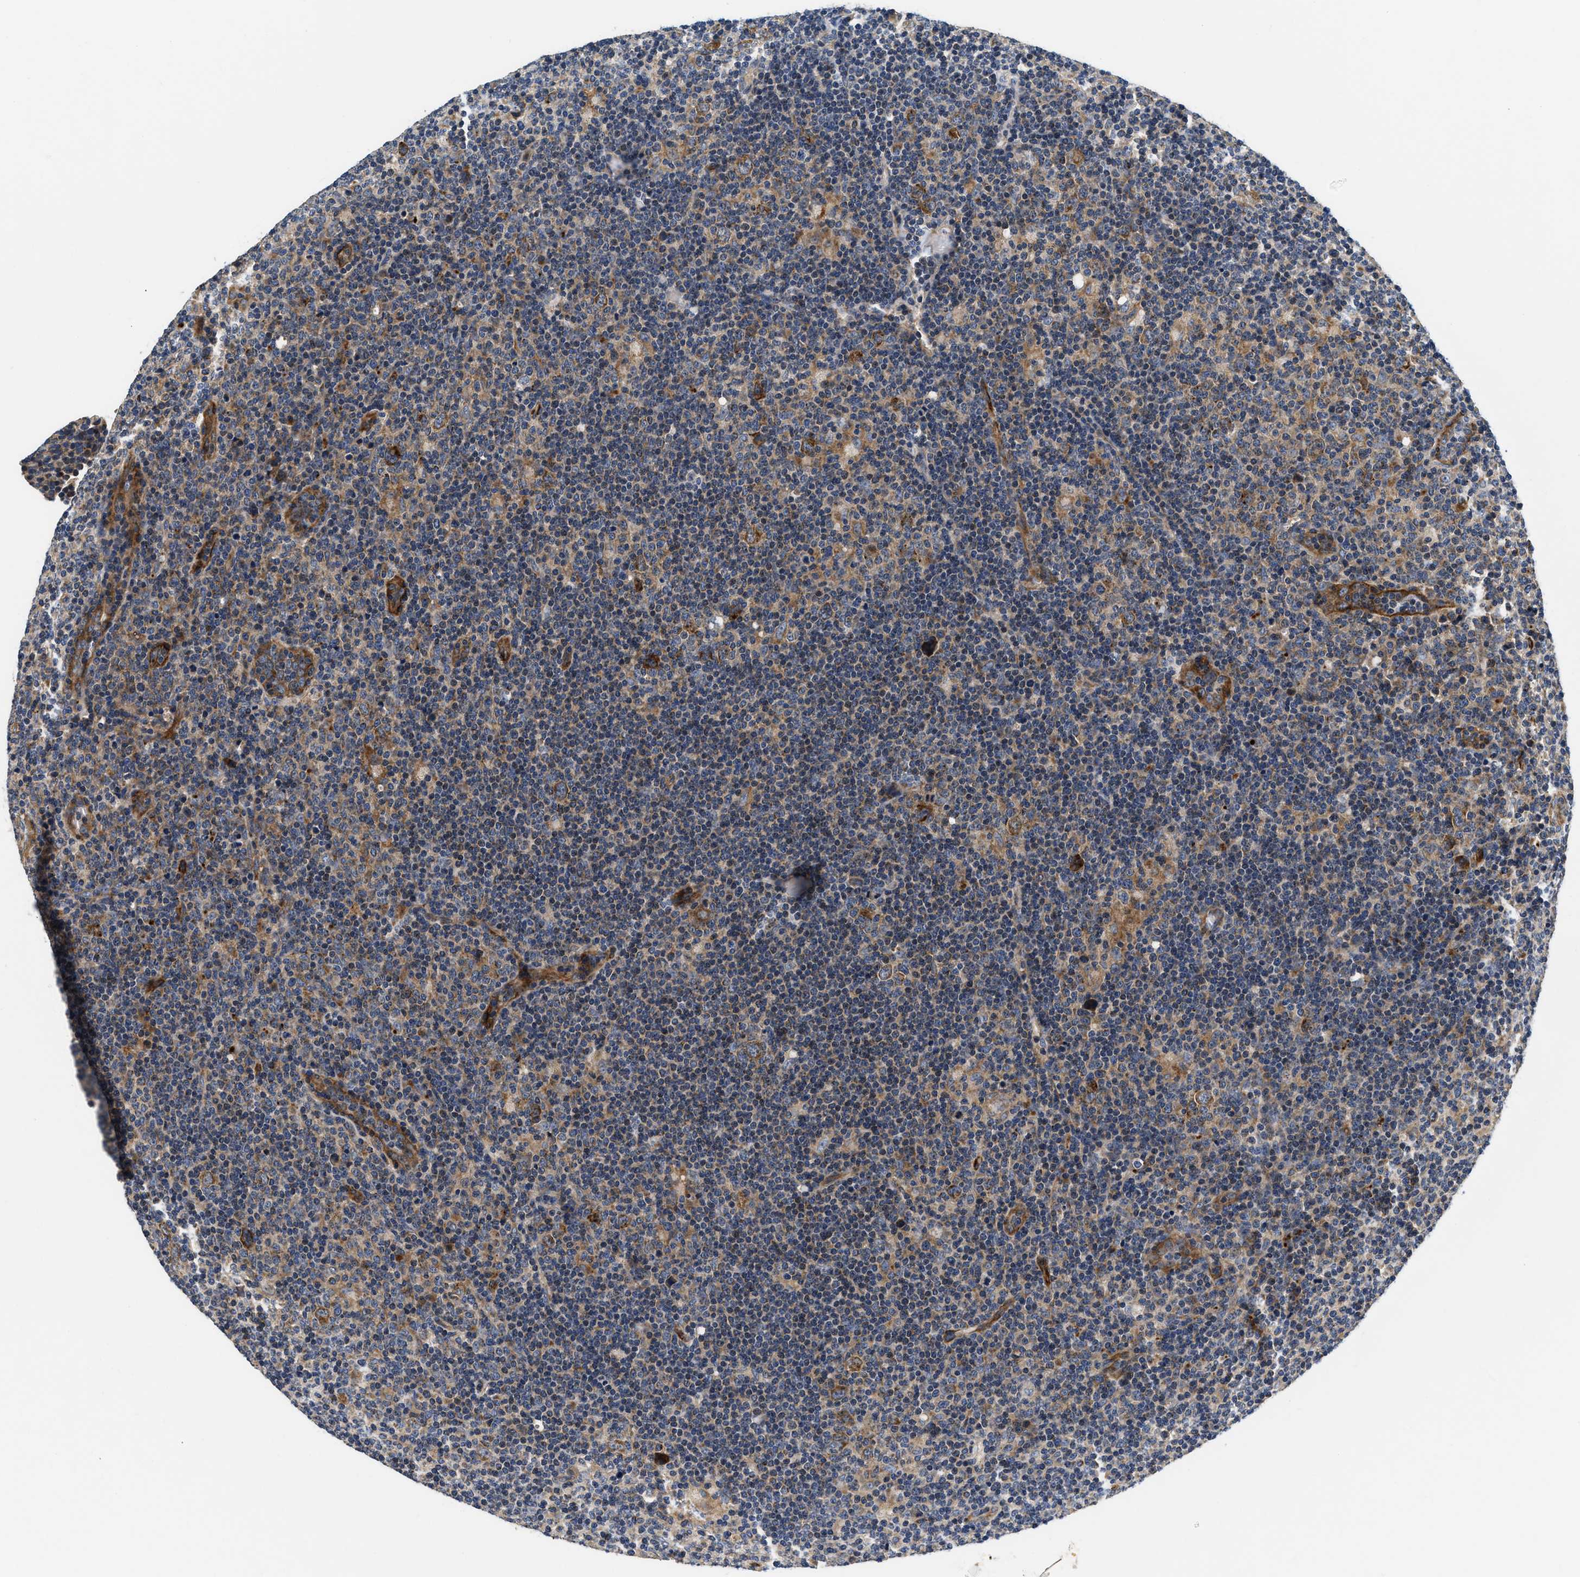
{"staining": {"intensity": "strong", "quantity": ">75%", "location": "cytoplasmic/membranous"}, "tissue": "lymphoma", "cell_type": "Tumor cells", "image_type": "cancer", "snomed": [{"axis": "morphology", "description": "Hodgkin's disease, NOS"}, {"axis": "topography", "description": "Lymph node"}], "caption": "Protein staining by IHC shows strong cytoplasmic/membranous staining in about >75% of tumor cells in lymphoma.", "gene": "NME6", "patient": {"sex": "female", "age": 57}}